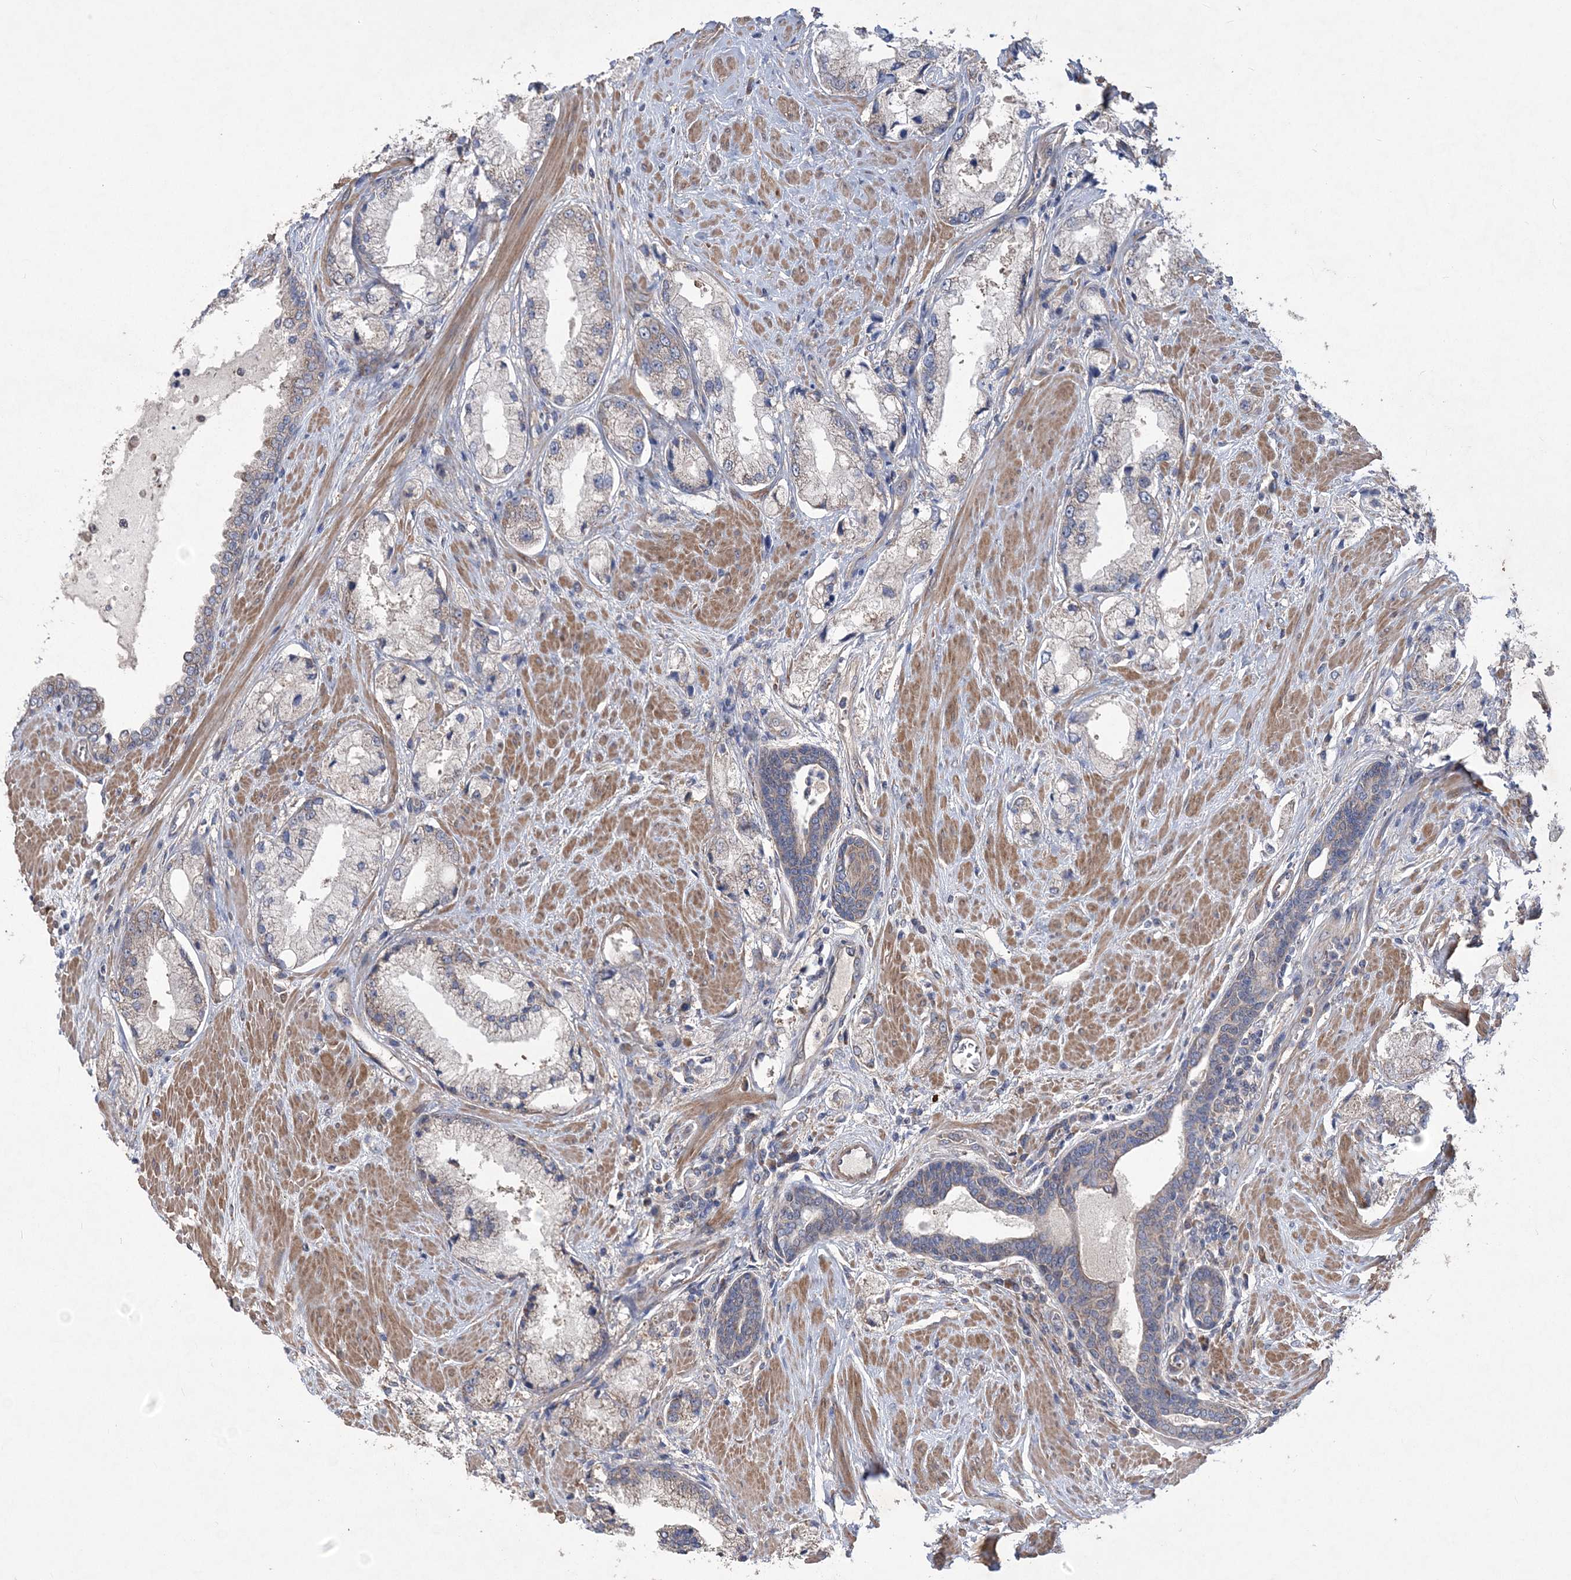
{"staining": {"intensity": "moderate", "quantity": "25%-75%", "location": "cytoplasmic/membranous"}, "tissue": "prostate cancer", "cell_type": "Tumor cells", "image_type": "cancer", "snomed": [{"axis": "morphology", "description": "Adenocarcinoma, Low grade"}, {"axis": "topography", "description": "Prostate"}], "caption": "Immunohistochemical staining of human prostate cancer shows moderate cytoplasmic/membranous protein expression in about 25%-75% of tumor cells.", "gene": "MTRF1L", "patient": {"sex": "male", "age": 67}}